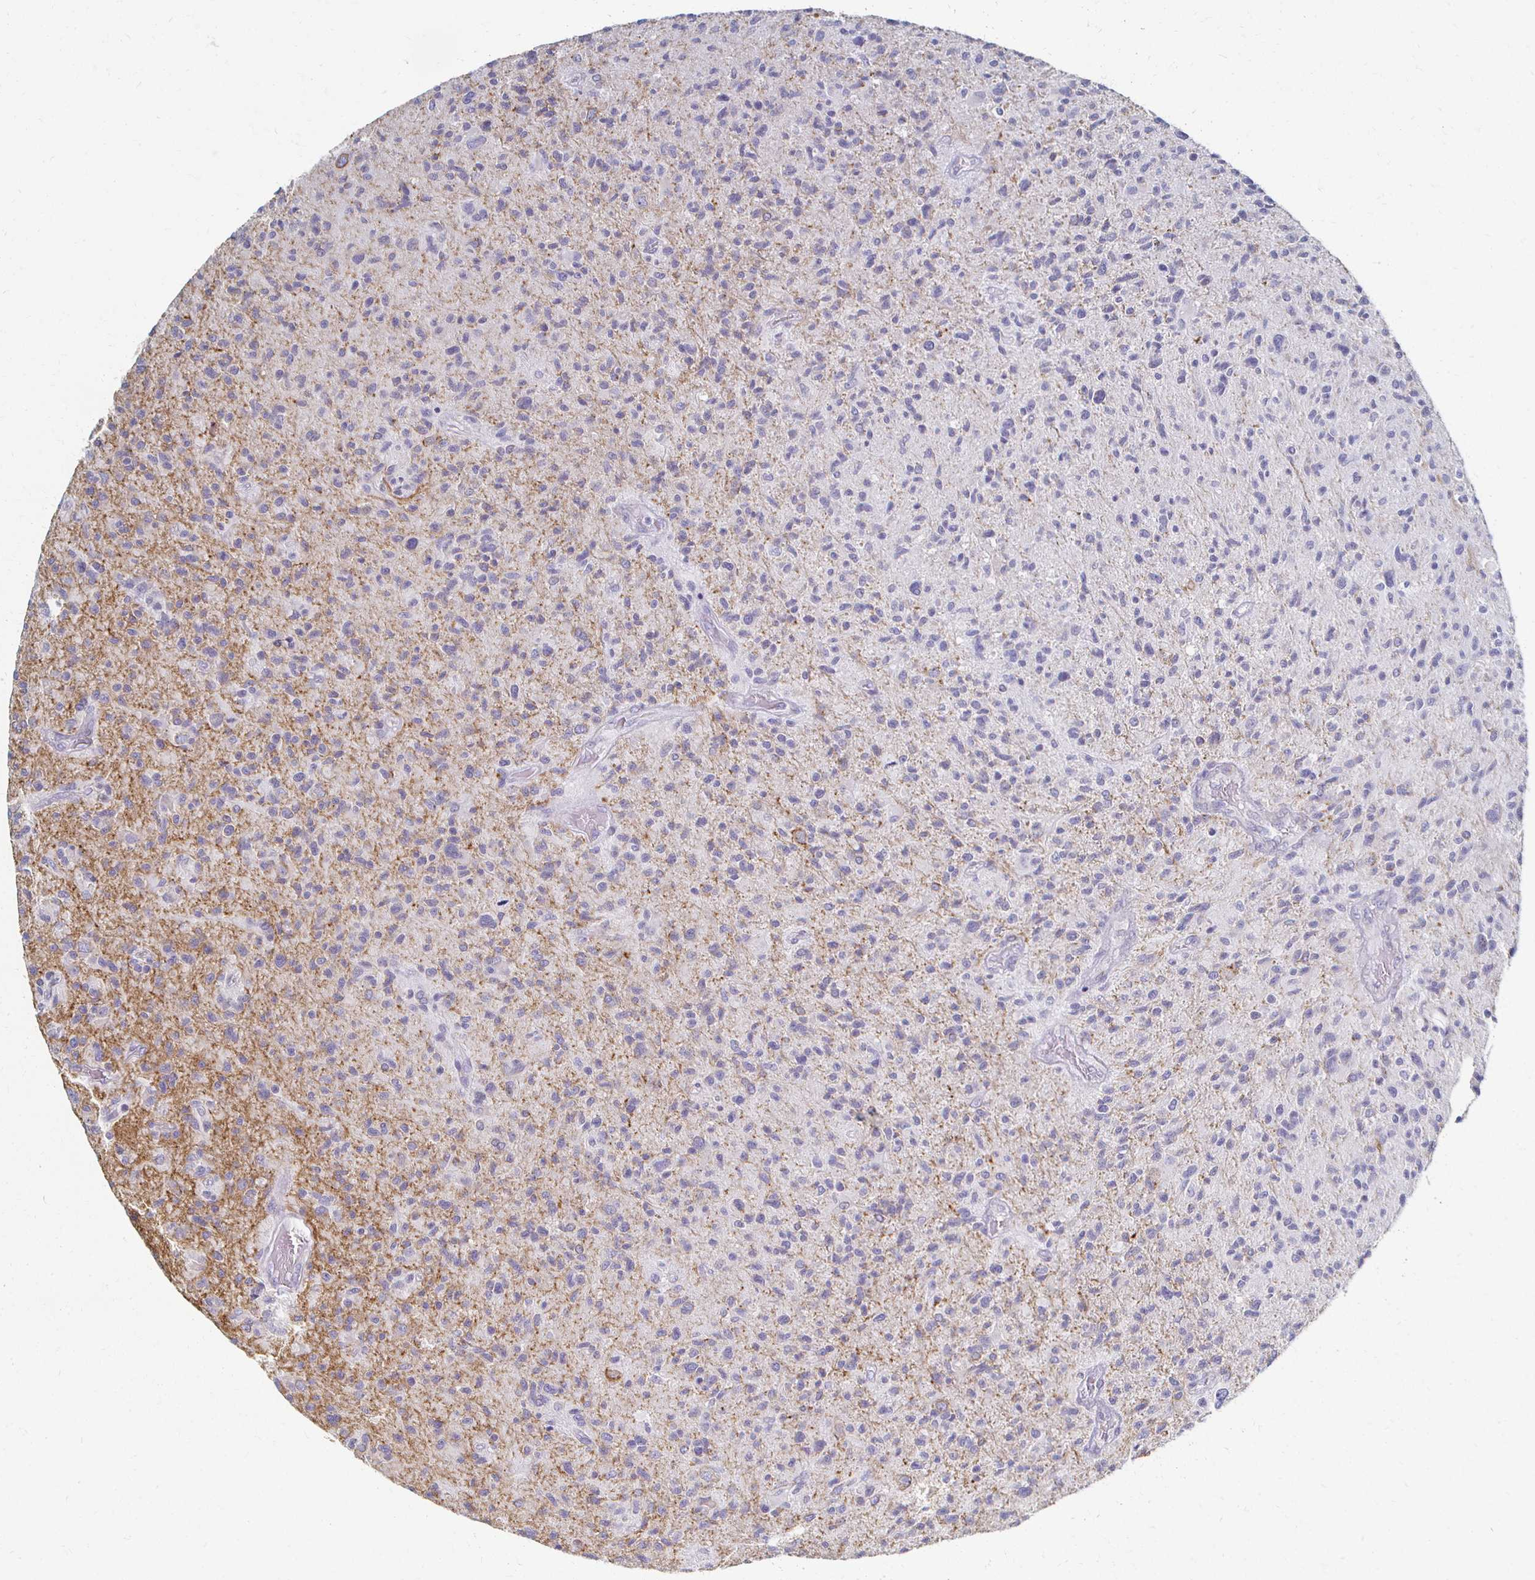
{"staining": {"intensity": "negative", "quantity": "none", "location": "none"}, "tissue": "glioma", "cell_type": "Tumor cells", "image_type": "cancer", "snomed": [{"axis": "morphology", "description": "Glioma, malignant, High grade"}, {"axis": "topography", "description": "Brain"}], "caption": "DAB (3,3'-diaminobenzidine) immunohistochemical staining of glioma displays no significant positivity in tumor cells.", "gene": "ATP1A3", "patient": {"sex": "female", "age": 70}}